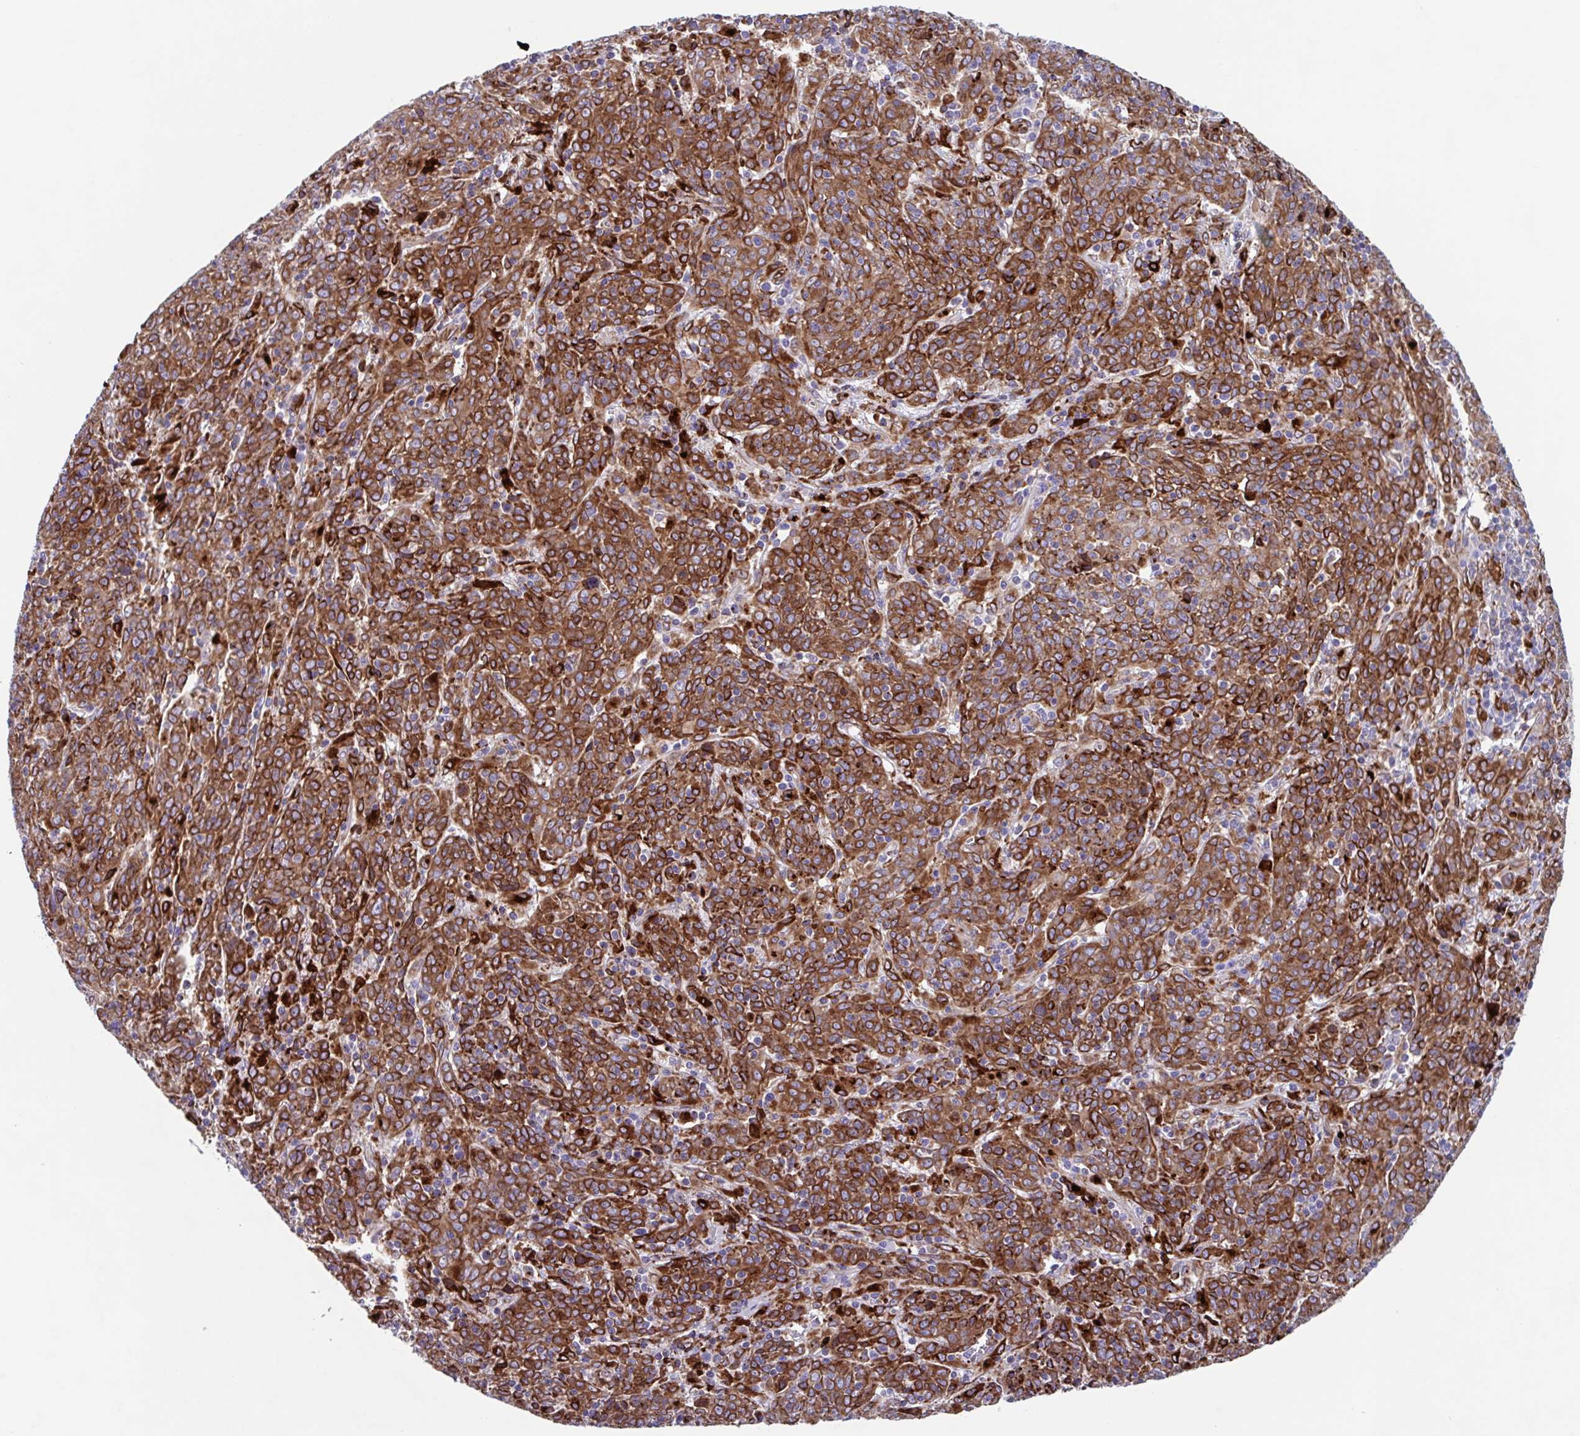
{"staining": {"intensity": "strong", "quantity": ">75%", "location": "cytoplasmic/membranous"}, "tissue": "cervical cancer", "cell_type": "Tumor cells", "image_type": "cancer", "snomed": [{"axis": "morphology", "description": "Squamous cell carcinoma, NOS"}, {"axis": "topography", "description": "Cervix"}], "caption": "Cervical cancer stained with a brown dye demonstrates strong cytoplasmic/membranous positive staining in about >75% of tumor cells.", "gene": "RFK", "patient": {"sex": "female", "age": 67}}